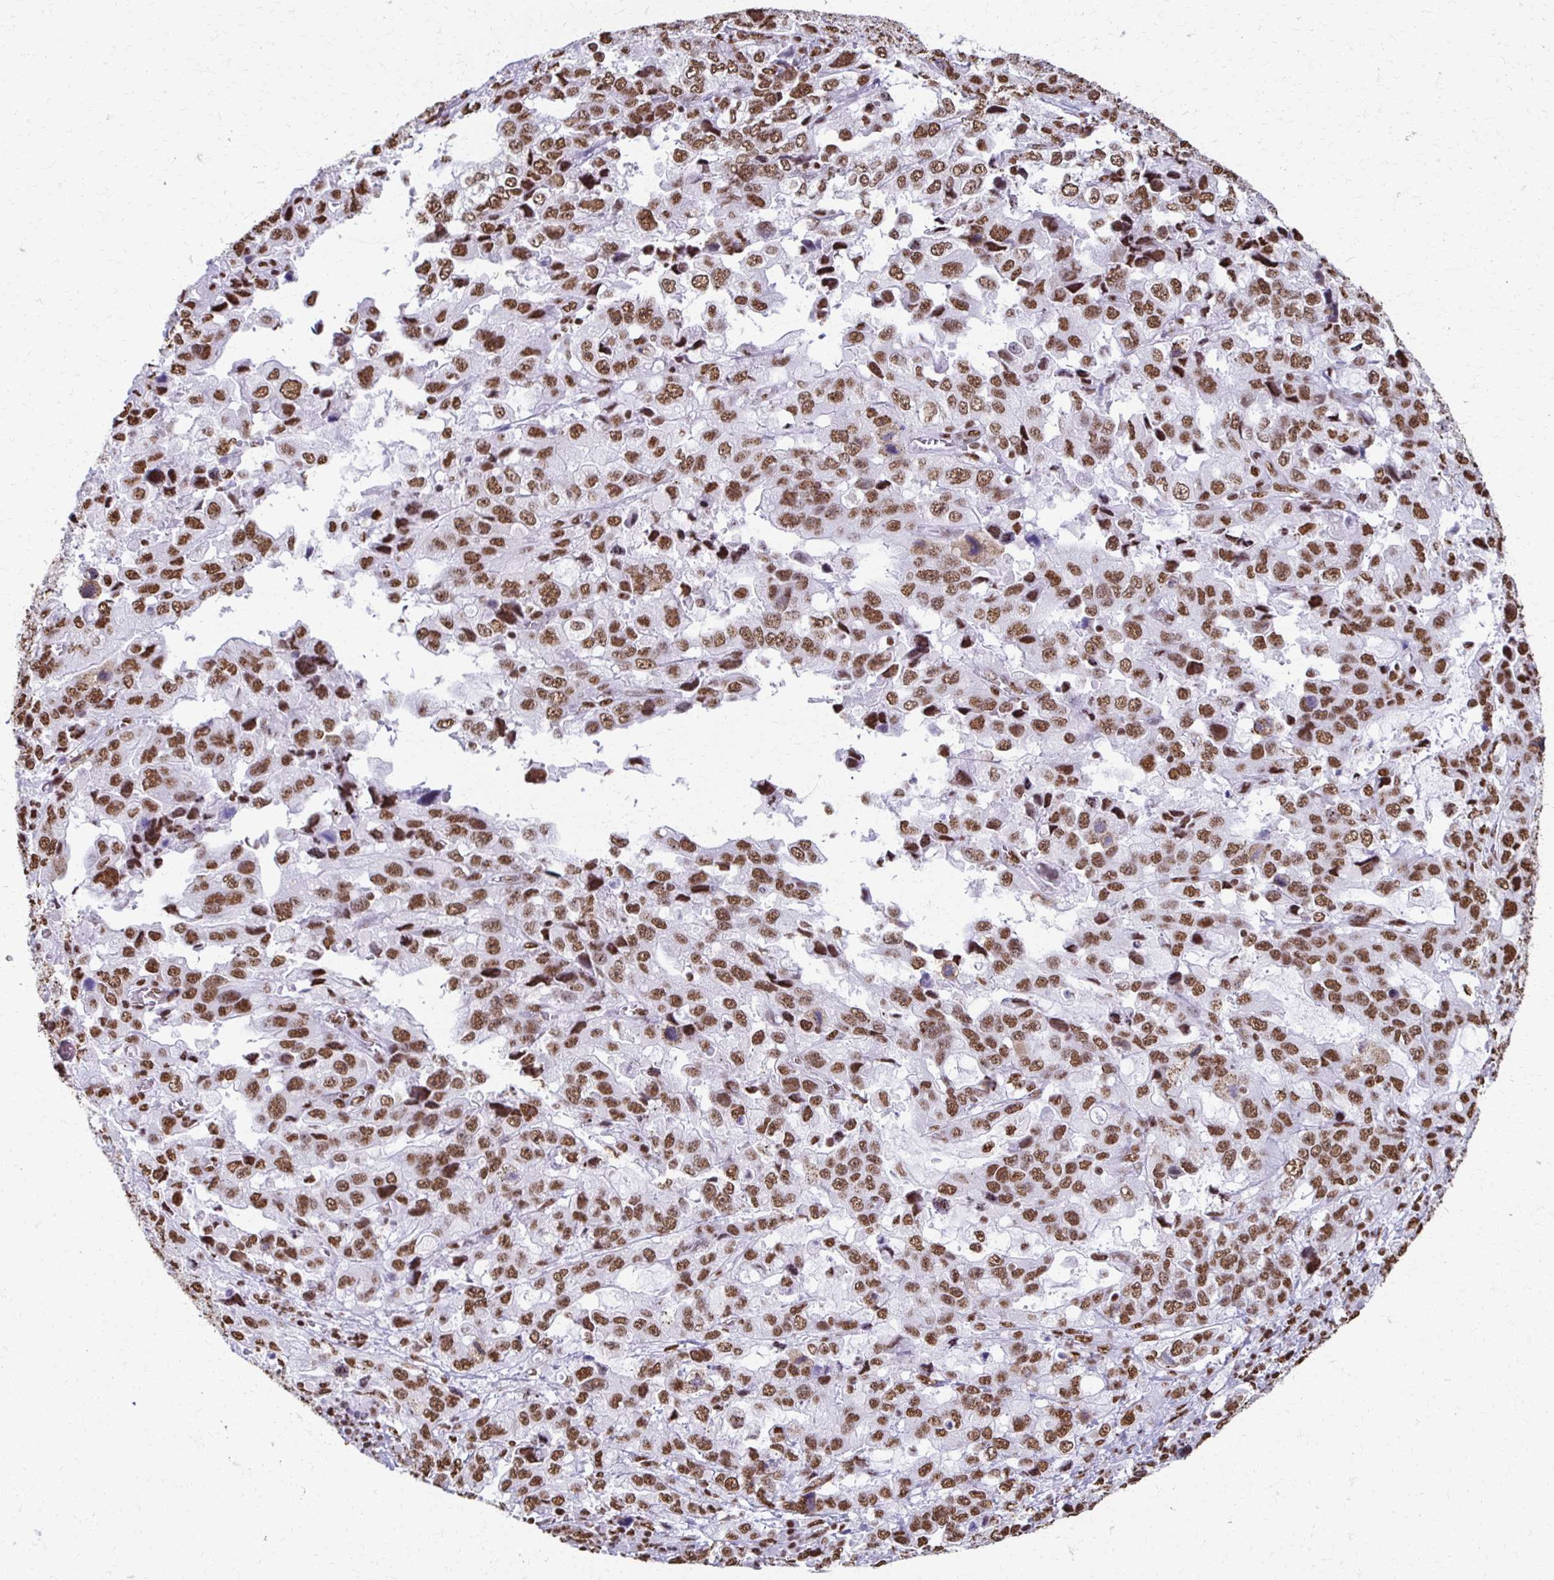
{"staining": {"intensity": "moderate", "quantity": ">75%", "location": "nuclear"}, "tissue": "stomach cancer", "cell_type": "Tumor cells", "image_type": "cancer", "snomed": [{"axis": "morphology", "description": "Adenocarcinoma, NOS"}, {"axis": "topography", "description": "Stomach, upper"}], "caption": "This photomicrograph demonstrates immunohistochemistry staining of human stomach adenocarcinoma, with medium moderate nuclear expression in approximately >75% of tumor cells.", "gene": "NONO", "patient": {"sex": "female", "age": 81}}